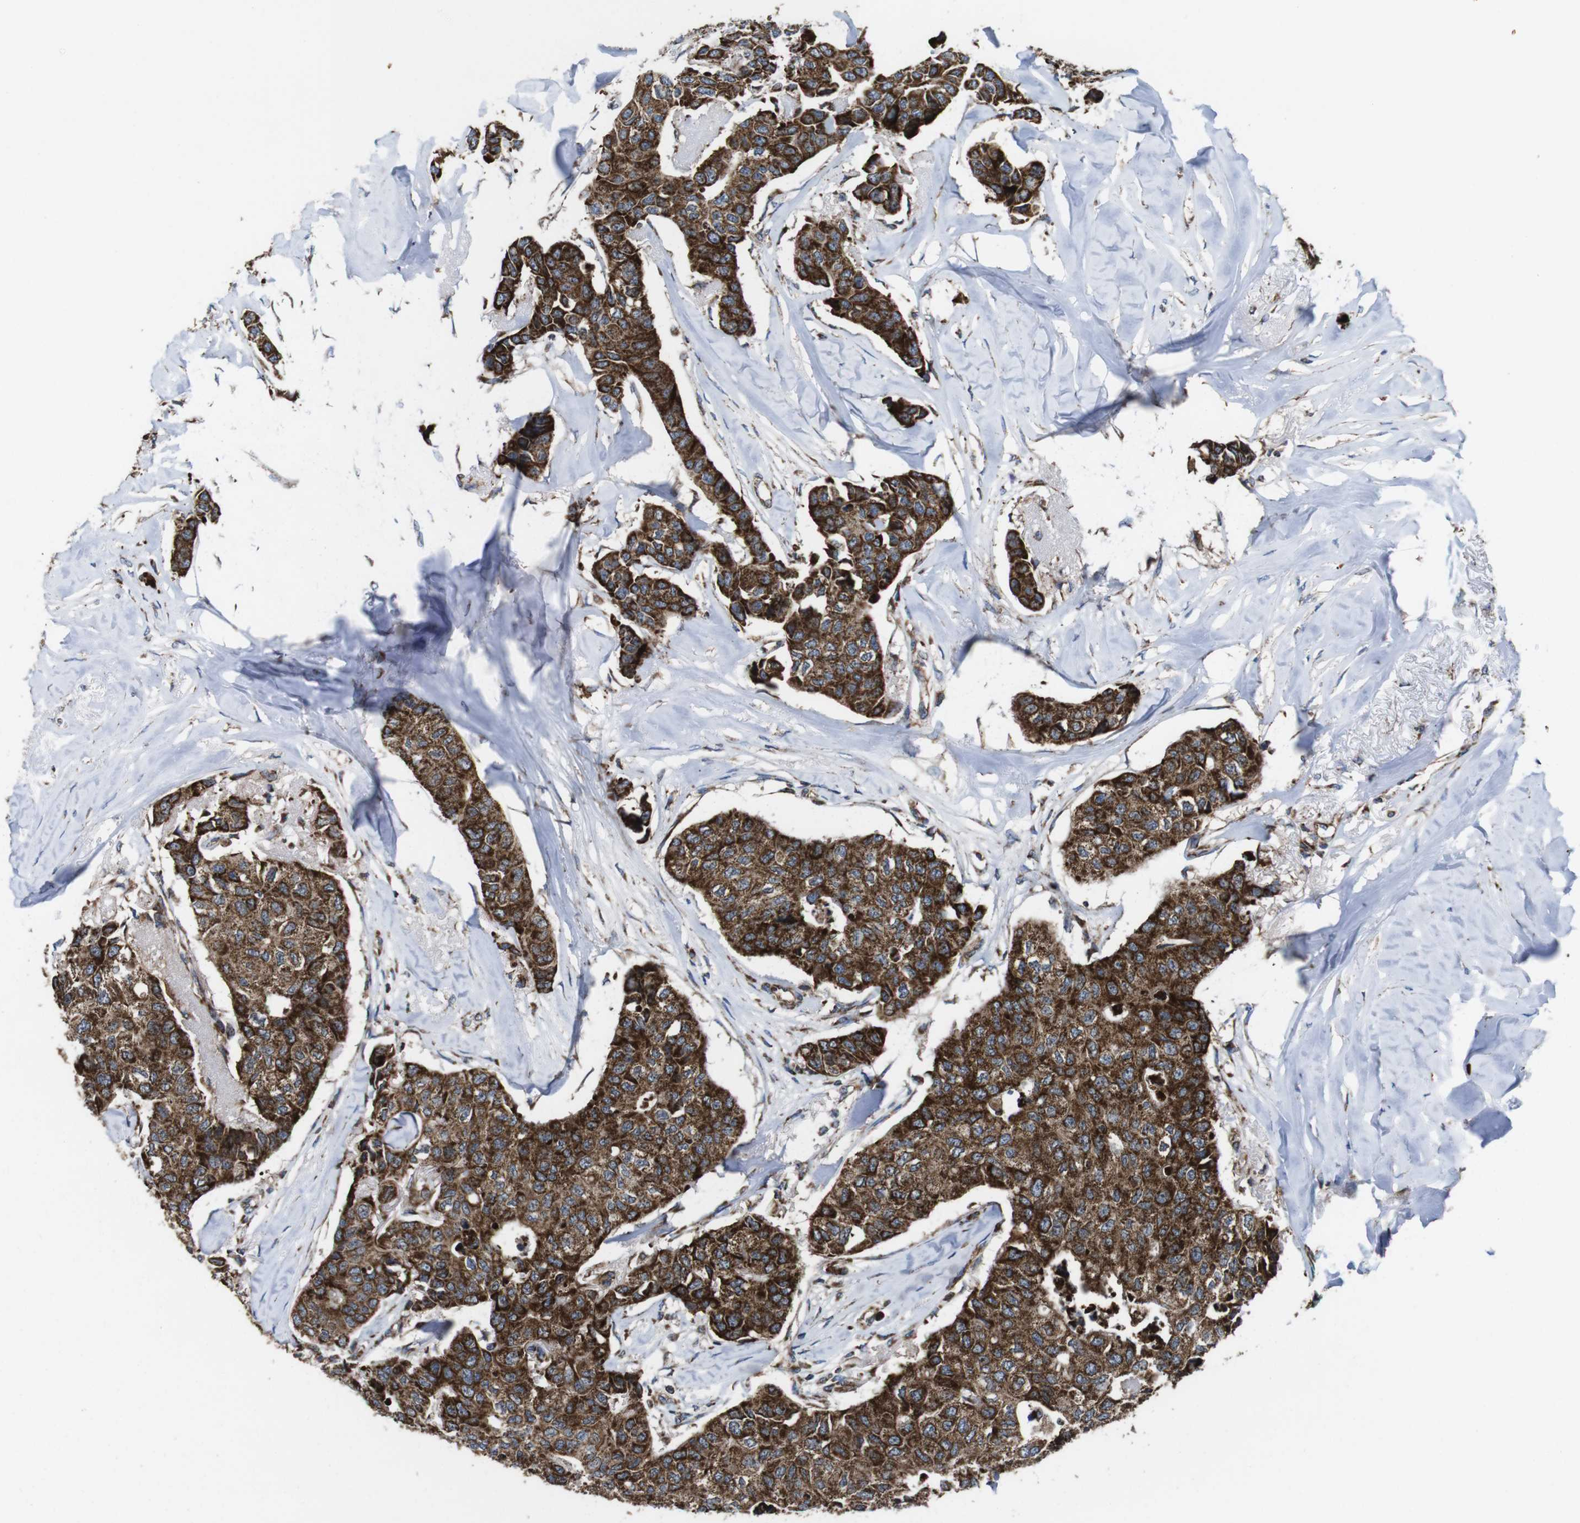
{"staining": {"intensity": "strong", "quantity": "25%-75%", "location": "cytoplasmic/membranous"}, "tissue": "breast cancer", "cell_type": "Tumor cells", "image_type": "cancer", "snomed": [{"axis": "morphology", "description": "Duct carcinoma"}, {"axis": "topography", "description": "Breast"}], "caption": "Human breast infiltrating ductal carcinoma stained for a protein (brown) exhibits strong cytoplasmic/membranous positive expression in approximately 25%-75% of tumor cells.", "gene": "HK1", "patient": {"sex": "female", "age": 80}}